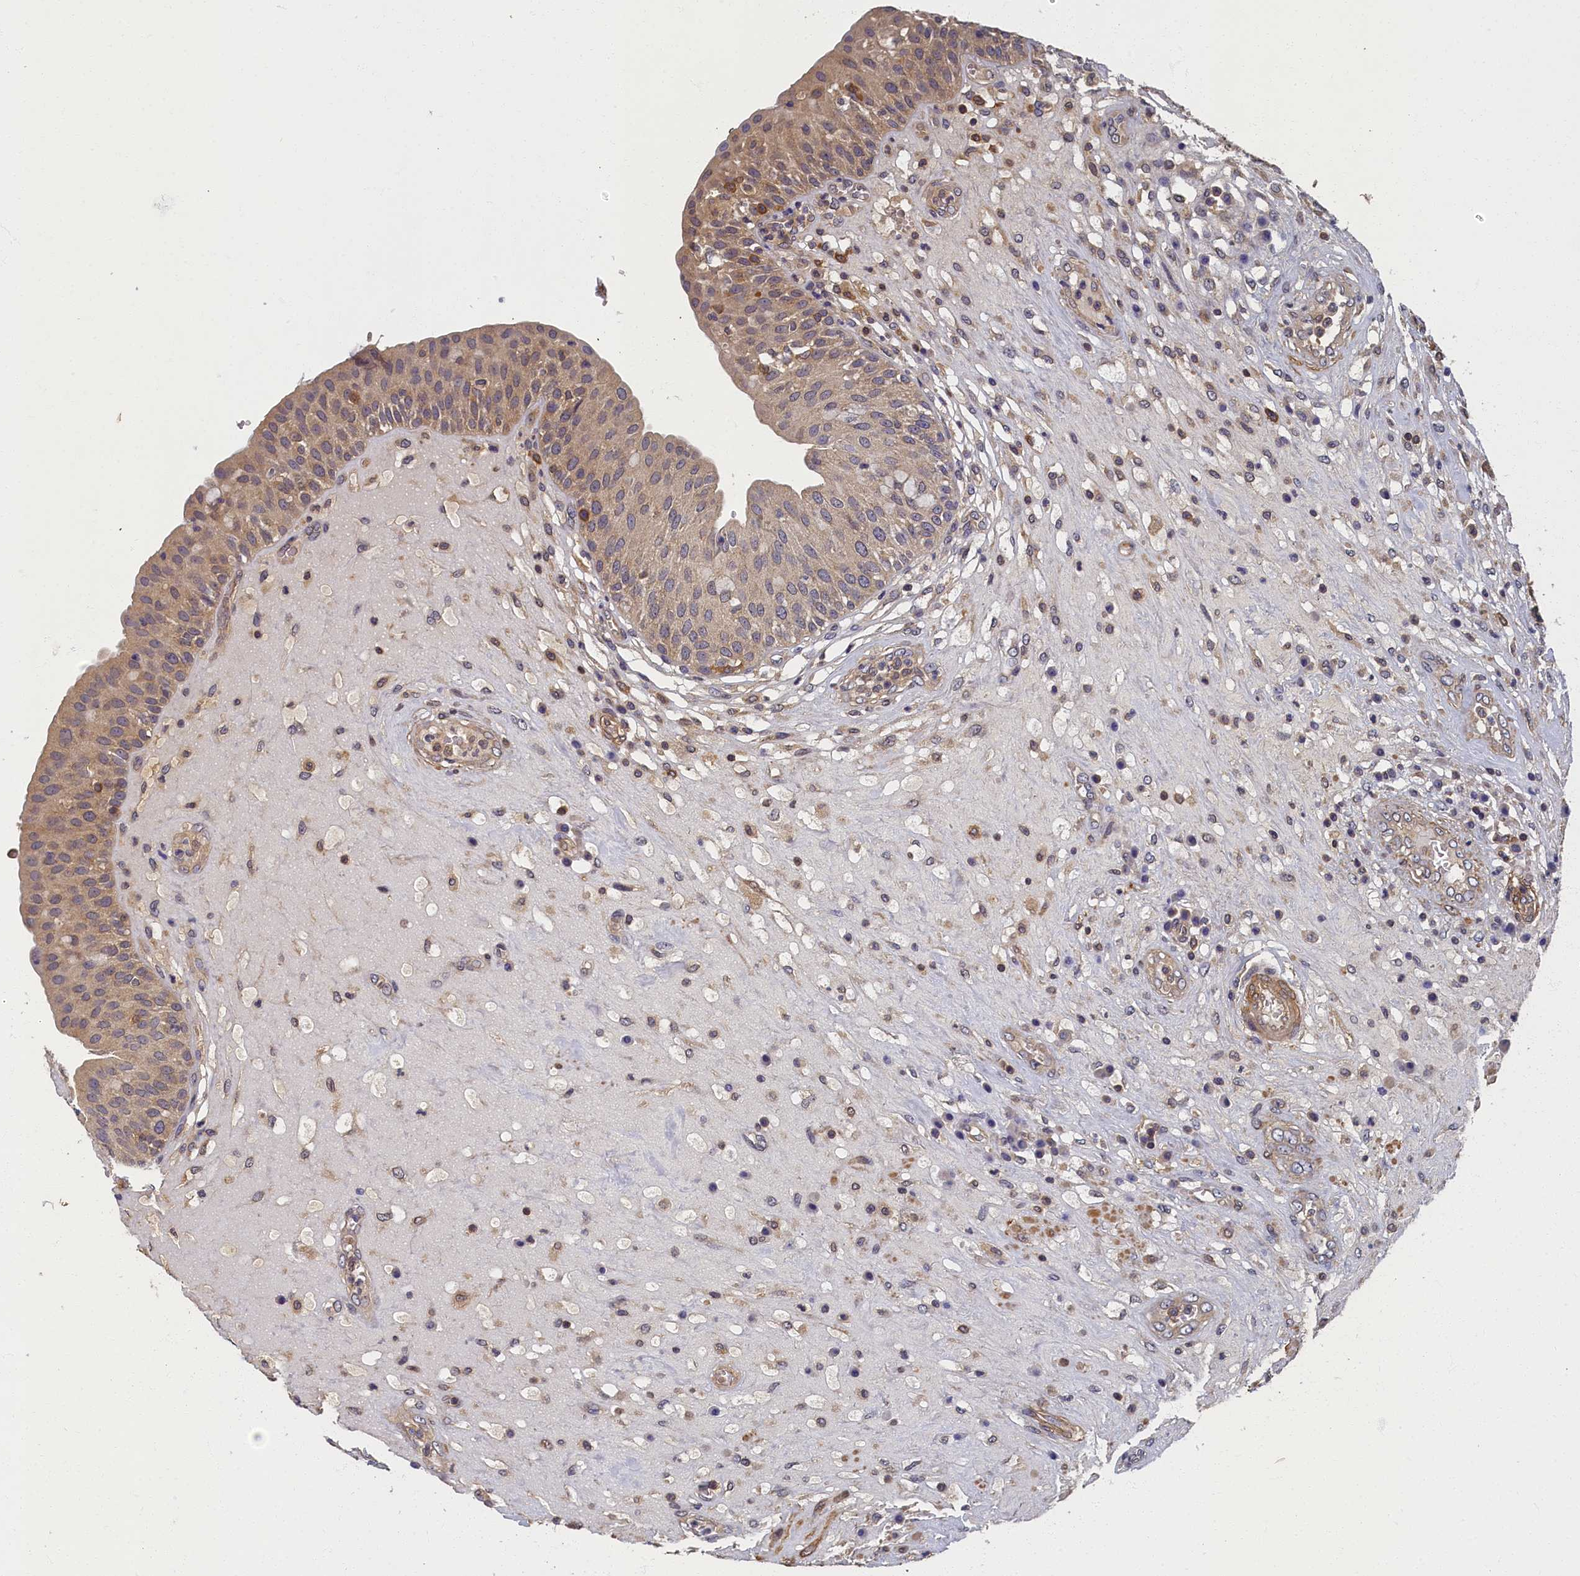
{"staining": {"intensity": "moderate", "quantity": "25%-75%", "location": "cytoplasmic/membranous"}, "tissue": "urinary bladder", "cell_type": "Urothelial cells", "image_type": "normal", "snomed": [{"axis": "morphology", "description": "Normal tissue, NOS"}, {"axis": "topography", "description": "Urinary bladder"}], "caption": "Immunohistochemical staining of unremarkable urinary bladder shows moderate cytoplasmic/membranous protein positivity in approximately 25%-75% of urothelial cells.", "gene": "TBCB", "patient": {"sex": "female", "age": 62}}